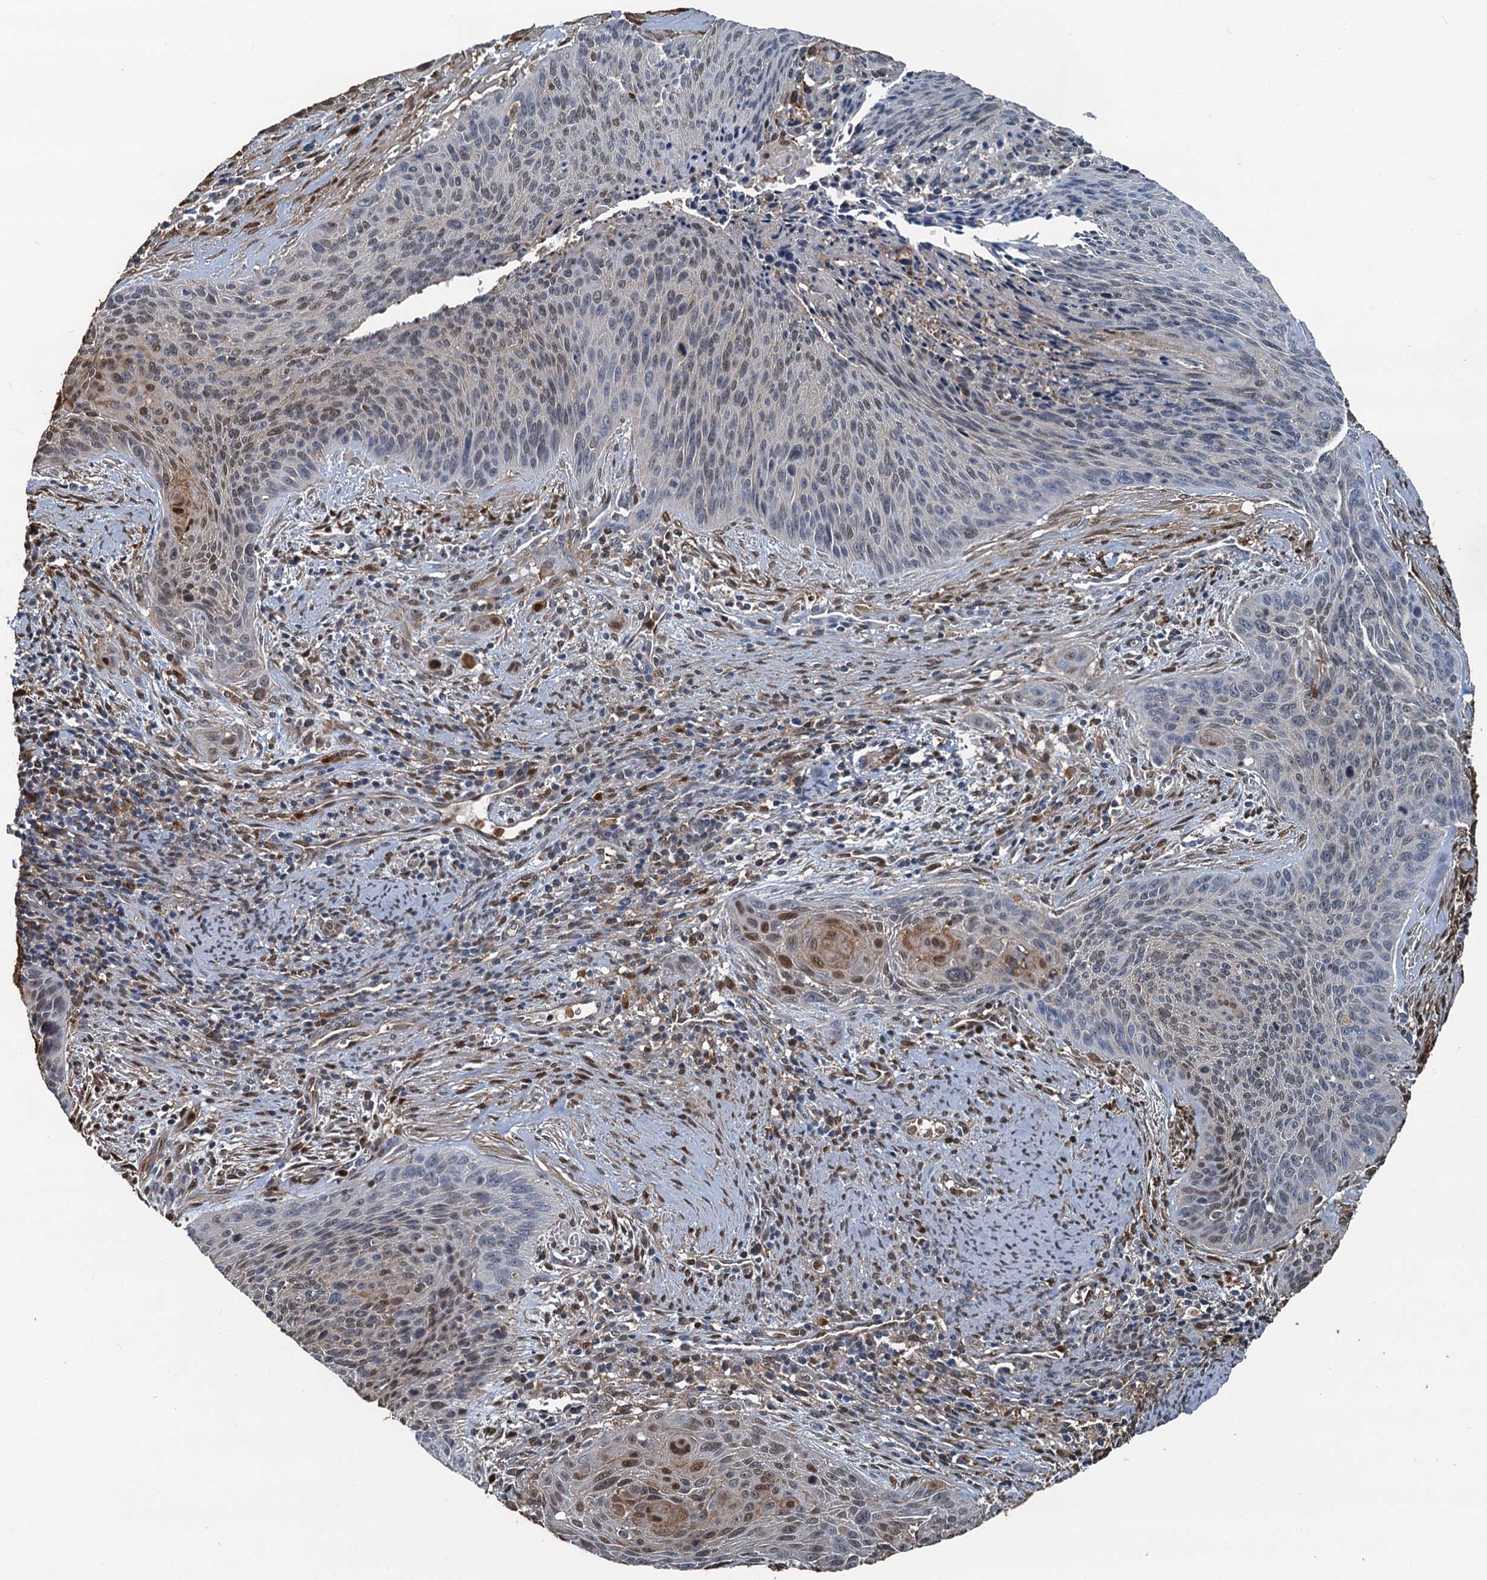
{"staining": {"intensity": "moderate", "quantity": "<25%", "location": "cytoplasmic/membranous,nuclear"}, "tissue": "cervical cancer", "cell_type": "Tumor cells", "image_type": "cancer", "snomed": [{"axis": "morphology", "description": "Squamous cell carcinoma, NOS"}, {"axis": "topography", "description": "Cervix"}], "caption": "An image of human cervical cancer (squamous cell carcinoma) stained for a protein shows moderate cytoplasmic/membranous and nuclear brown staining in tumor cells.", "gene": "S100A6", "patient": {"sex": "female", "age": 55}}